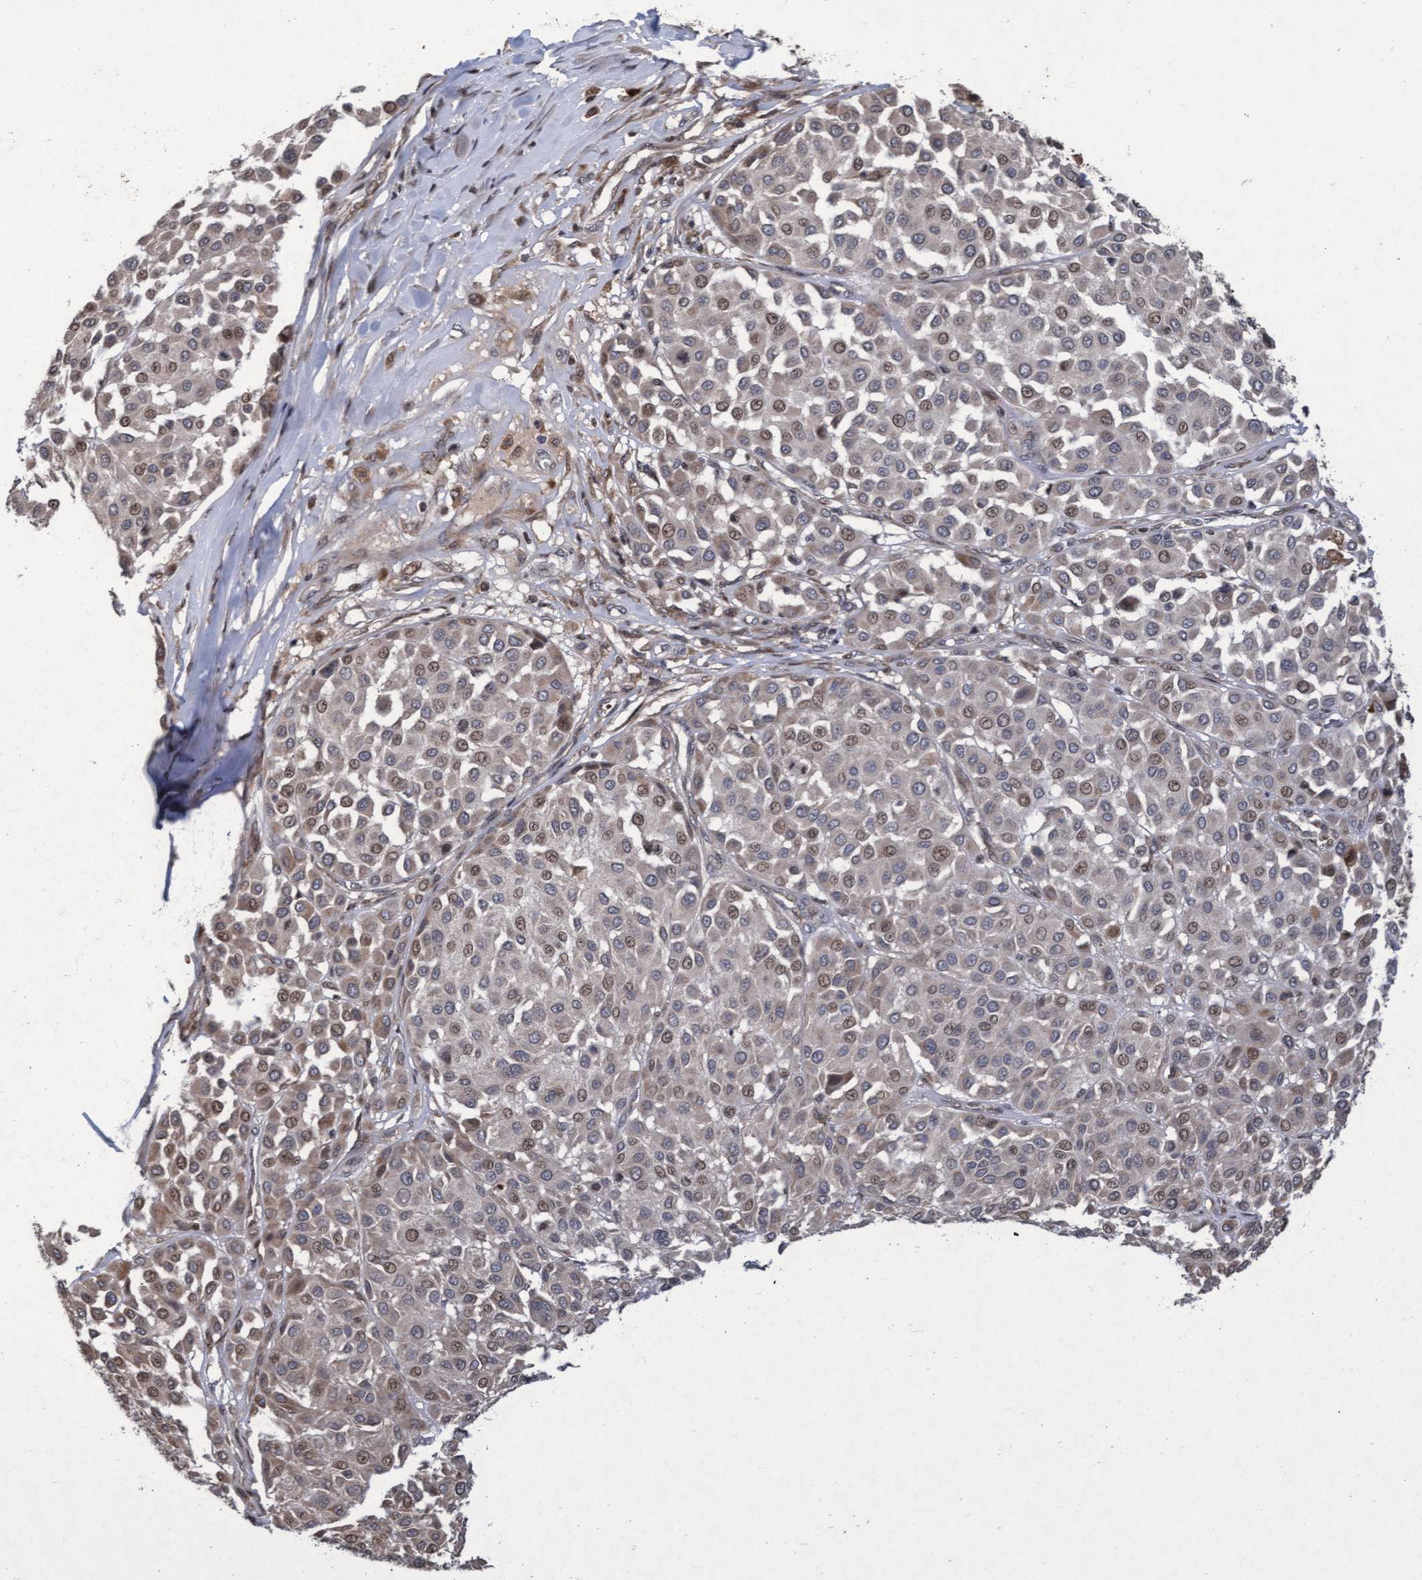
{"staining": {"intensity": "weak", "quantity": "25%-75%", "location": "cytoplasmic/membranous,nuclear"}, "tissue": "melanoma", "cell_type": "Tumor cells", "image_type": "cancer", "snomed": [{"axis": "morphology", "description": "Malignant melanoma, Metastatic site"}, {"axis": "topography", "description": "Soft tissue"}], "caption": "Immunohistochemical staining of melanoma displays low levels of weak cytoplasmic/membranous and nuclear protein positivity in approximately 25%-75% of tumor cells.", "gene": "KCNC2", "patient": {"sex": "male", "age": 41}}